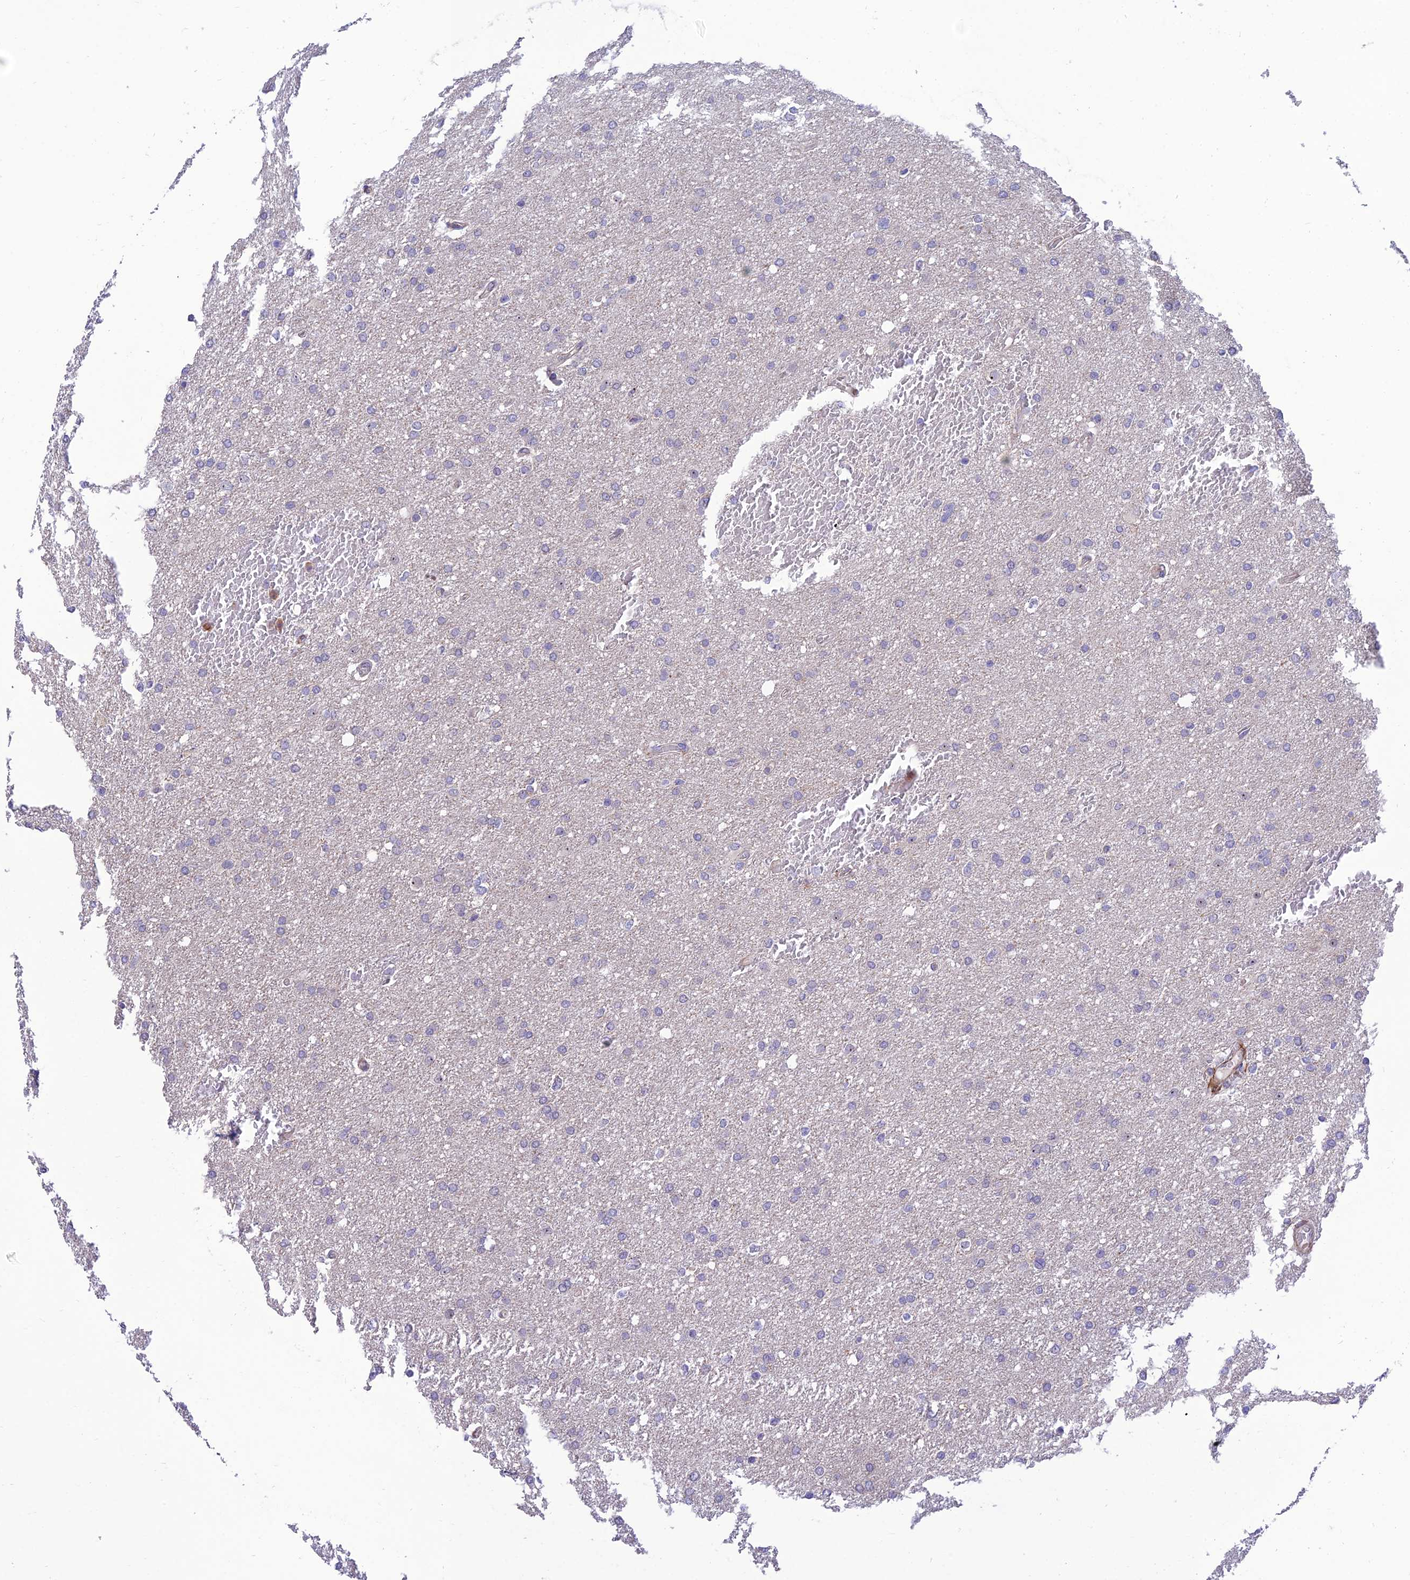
{"staining": {"intensity": "negative", "quantity": "none", "location": "none"}, "tissue": "glioma", "cell_type": "Tumor cells", "image_type": "cancer", "snomed": [{"axis": "morphology", "description": "Glioma, malignant, High grade"}, {"axis": "topography", "description": "Cerebral cortex"}], "caption": "An image of human glioma is negative for staining in tumor cells.", "gene": "KBTBD7", "patient": {"sex": "female", "age": 36}}